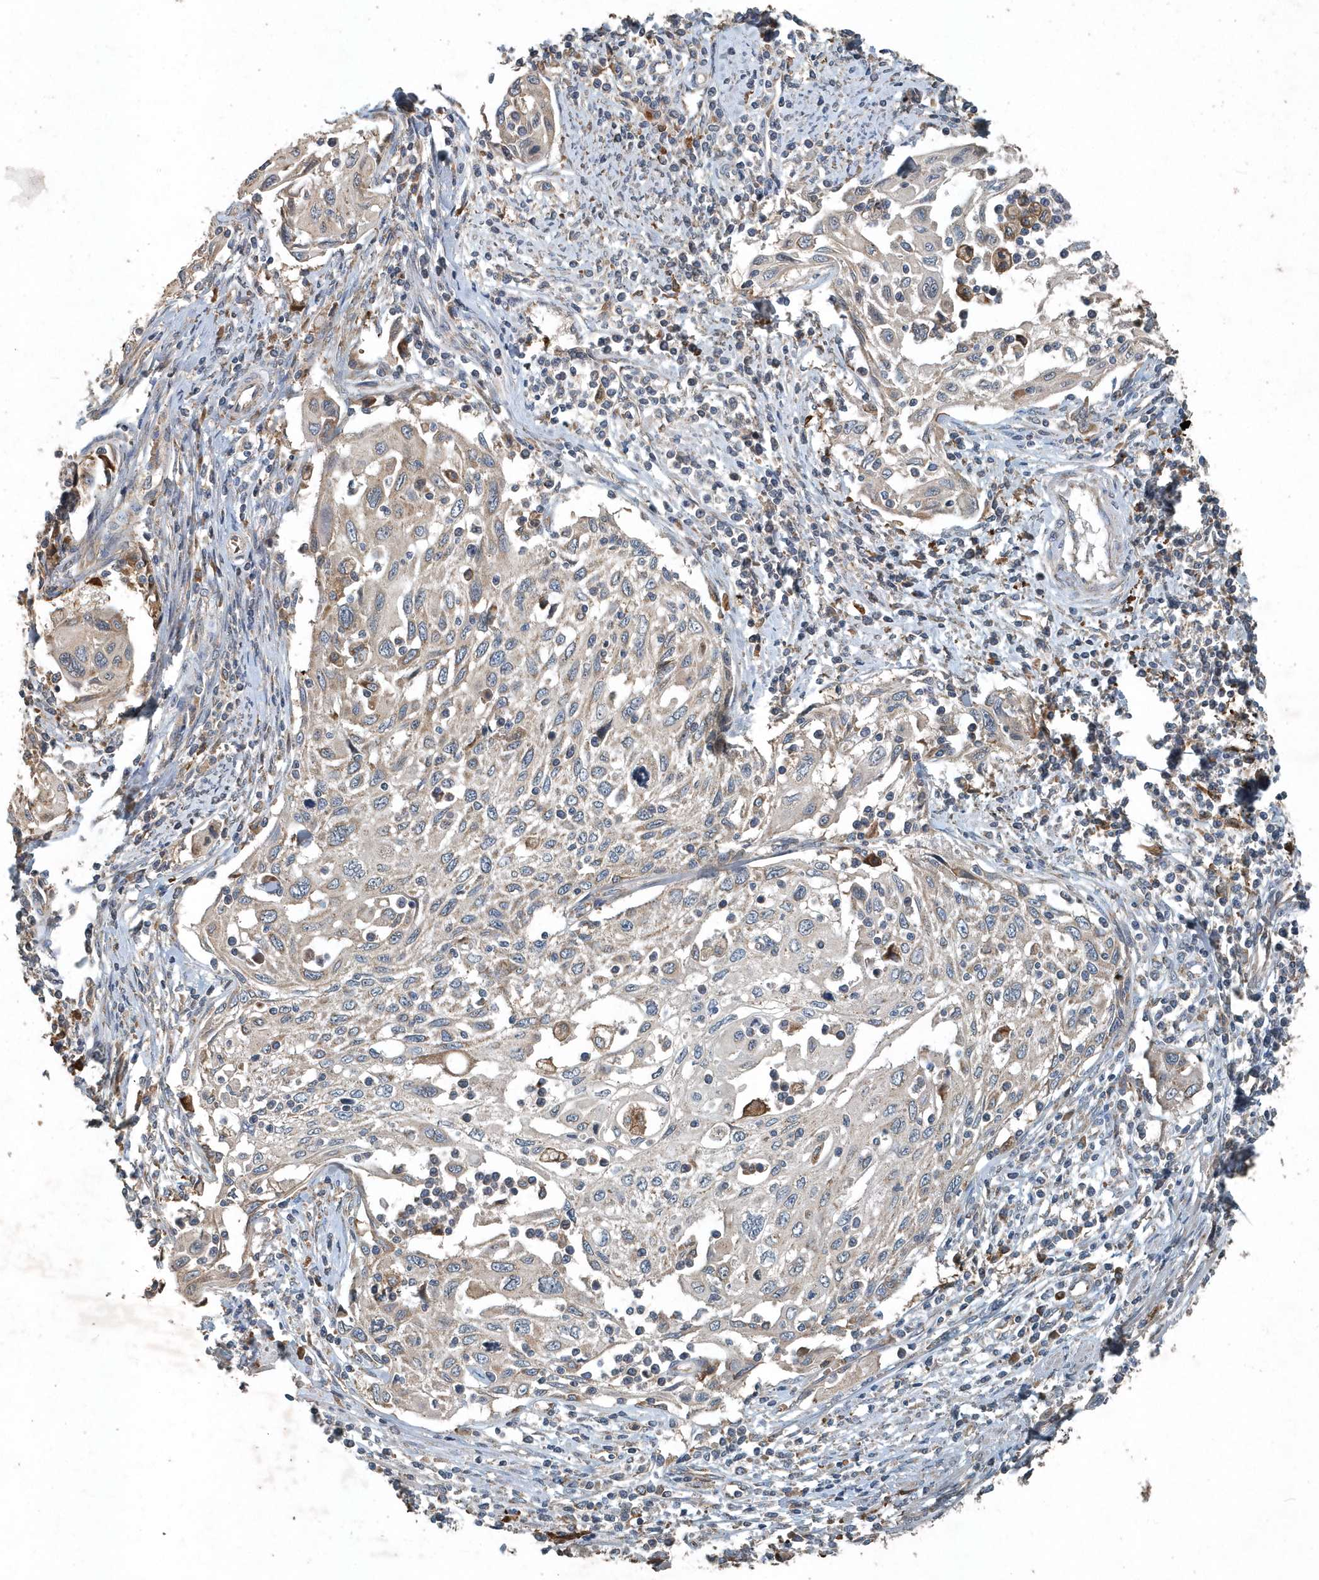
{"staining": {"intensity": "weak", "quantity": "25%-75%", "location": "cytoplasmic/membranous"}, "tissue": "cervical cancer", "cell_type": "Tumor cells", "image_type": "cancer", "snomed": [{"axis": "morphology", "description": "Squamous cell carcinoma, NOS"}, {"axis": "topography", "description": "Cervix"}], "caption": "Human squamous cell carcinoma (cervical) stained with a protein marker reveals weak staining in tumor cells.", "gene": "SCFD2", "patient": {"sex": "female", "age": 70}}